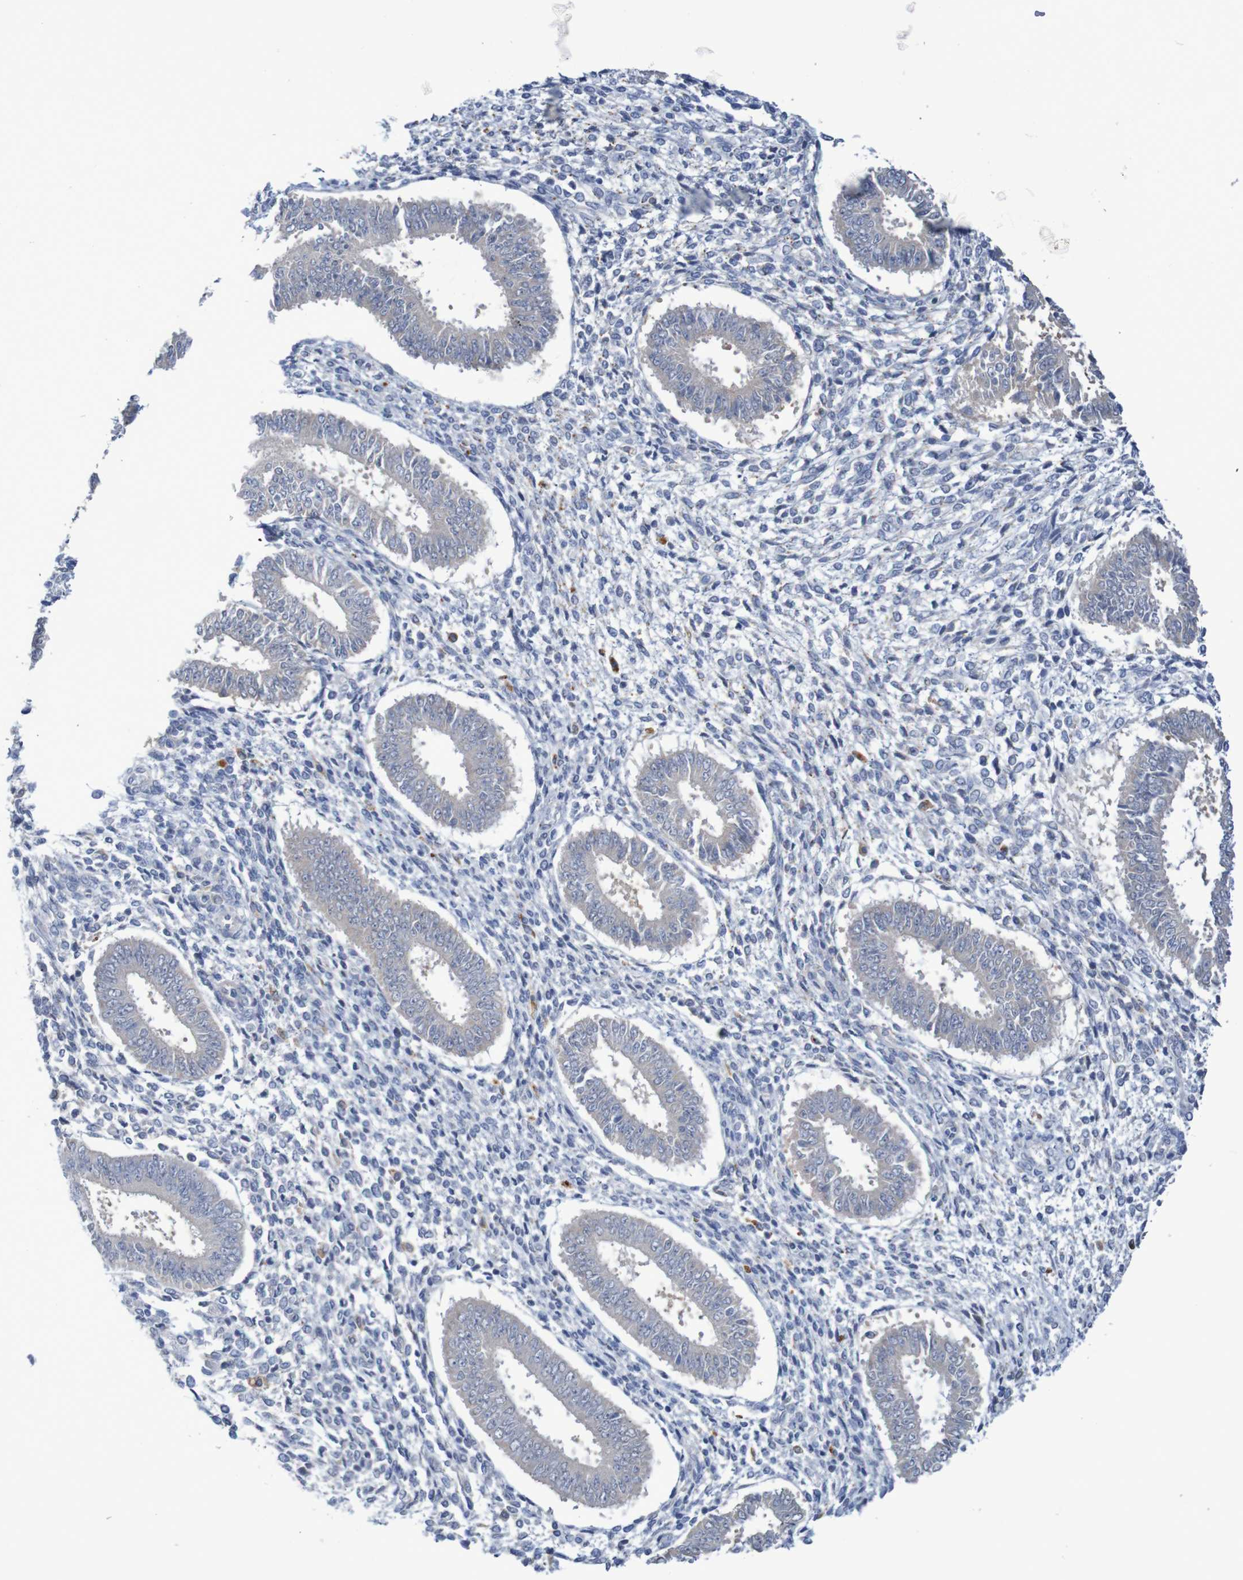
{"staining": {"intensity": "weak", "quantity": "25%-75%", "location": "cytoplasmic/membranous"}, "tissue": "endometrium", "cell_type": "Cells in endometrial stroma", "image_type": "normal", "snomed": [{"axis": "morphology", "description": "Normal tissue, NOS"}, {"axis": "topography", "description": "Endometrium"}], "caption": "Weak cytoplasmic/membranous positivity is seen in approximately 25%-75% of cells in endometrial stroma in unremarkable endometrium. The protein is stained brown, and the nuclei are stained in blue (DAB IHC with brightfield microscopy, high magnification).", "gene": "FBP1", "patient": {"sex": "female", "age": 35}}